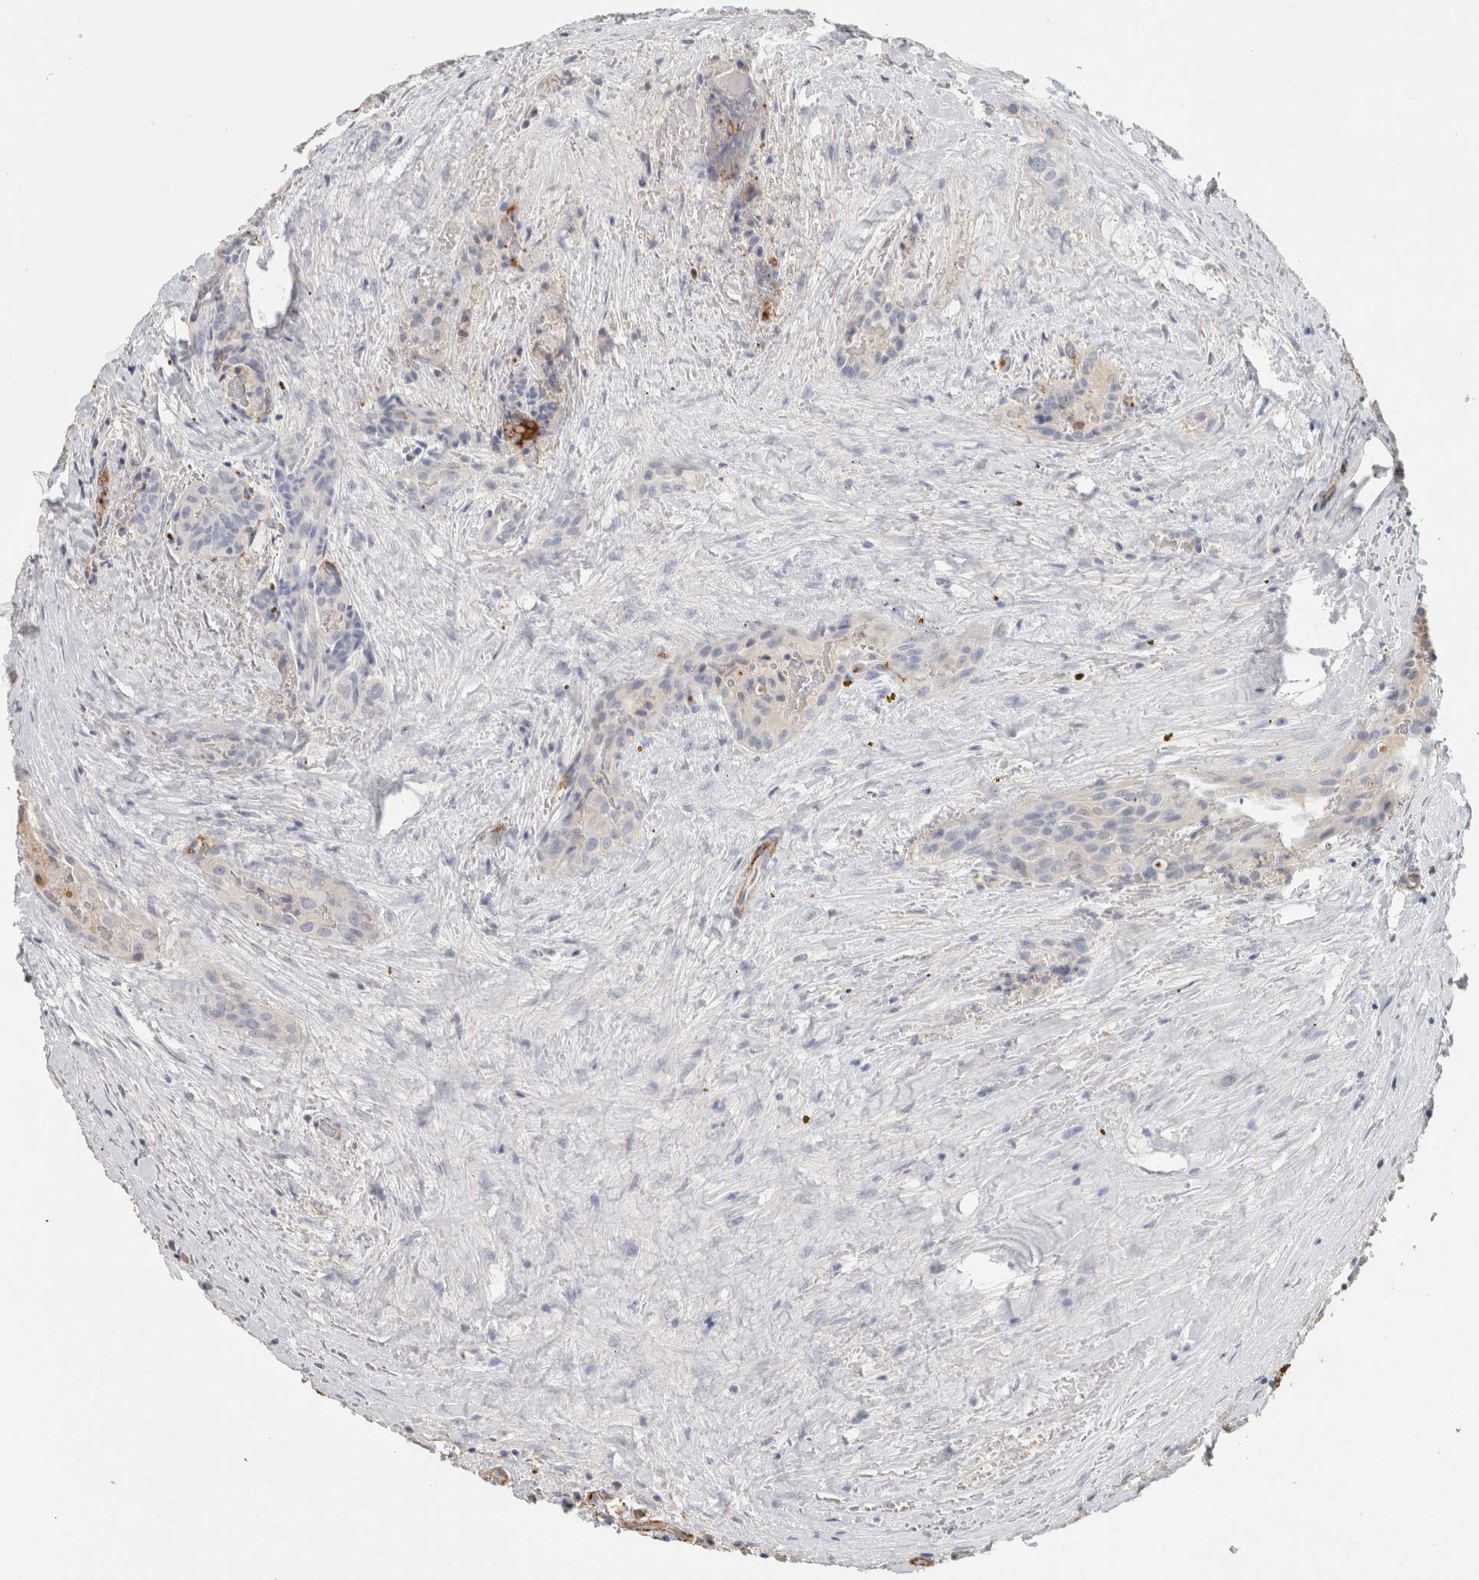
{"staining": {"intensity": "negative", "quantity": "none", "location": "none"}, "tissue": "thyroid cancer", "cell_type": "Tumor cells", "image_type": "cancer", "snomed": [{"axis": "morphology", "description": "Papillary adenocarcinoma, NOS"}, {"axis": "topography", "description": "Thyroid gland"}], "caption": "Immunohistochemistry (IHC) of thyroid cancer exhibits no expression in tumor cells.", "gene": "CD36", "patient": {"sex": "male", "age": 77}}